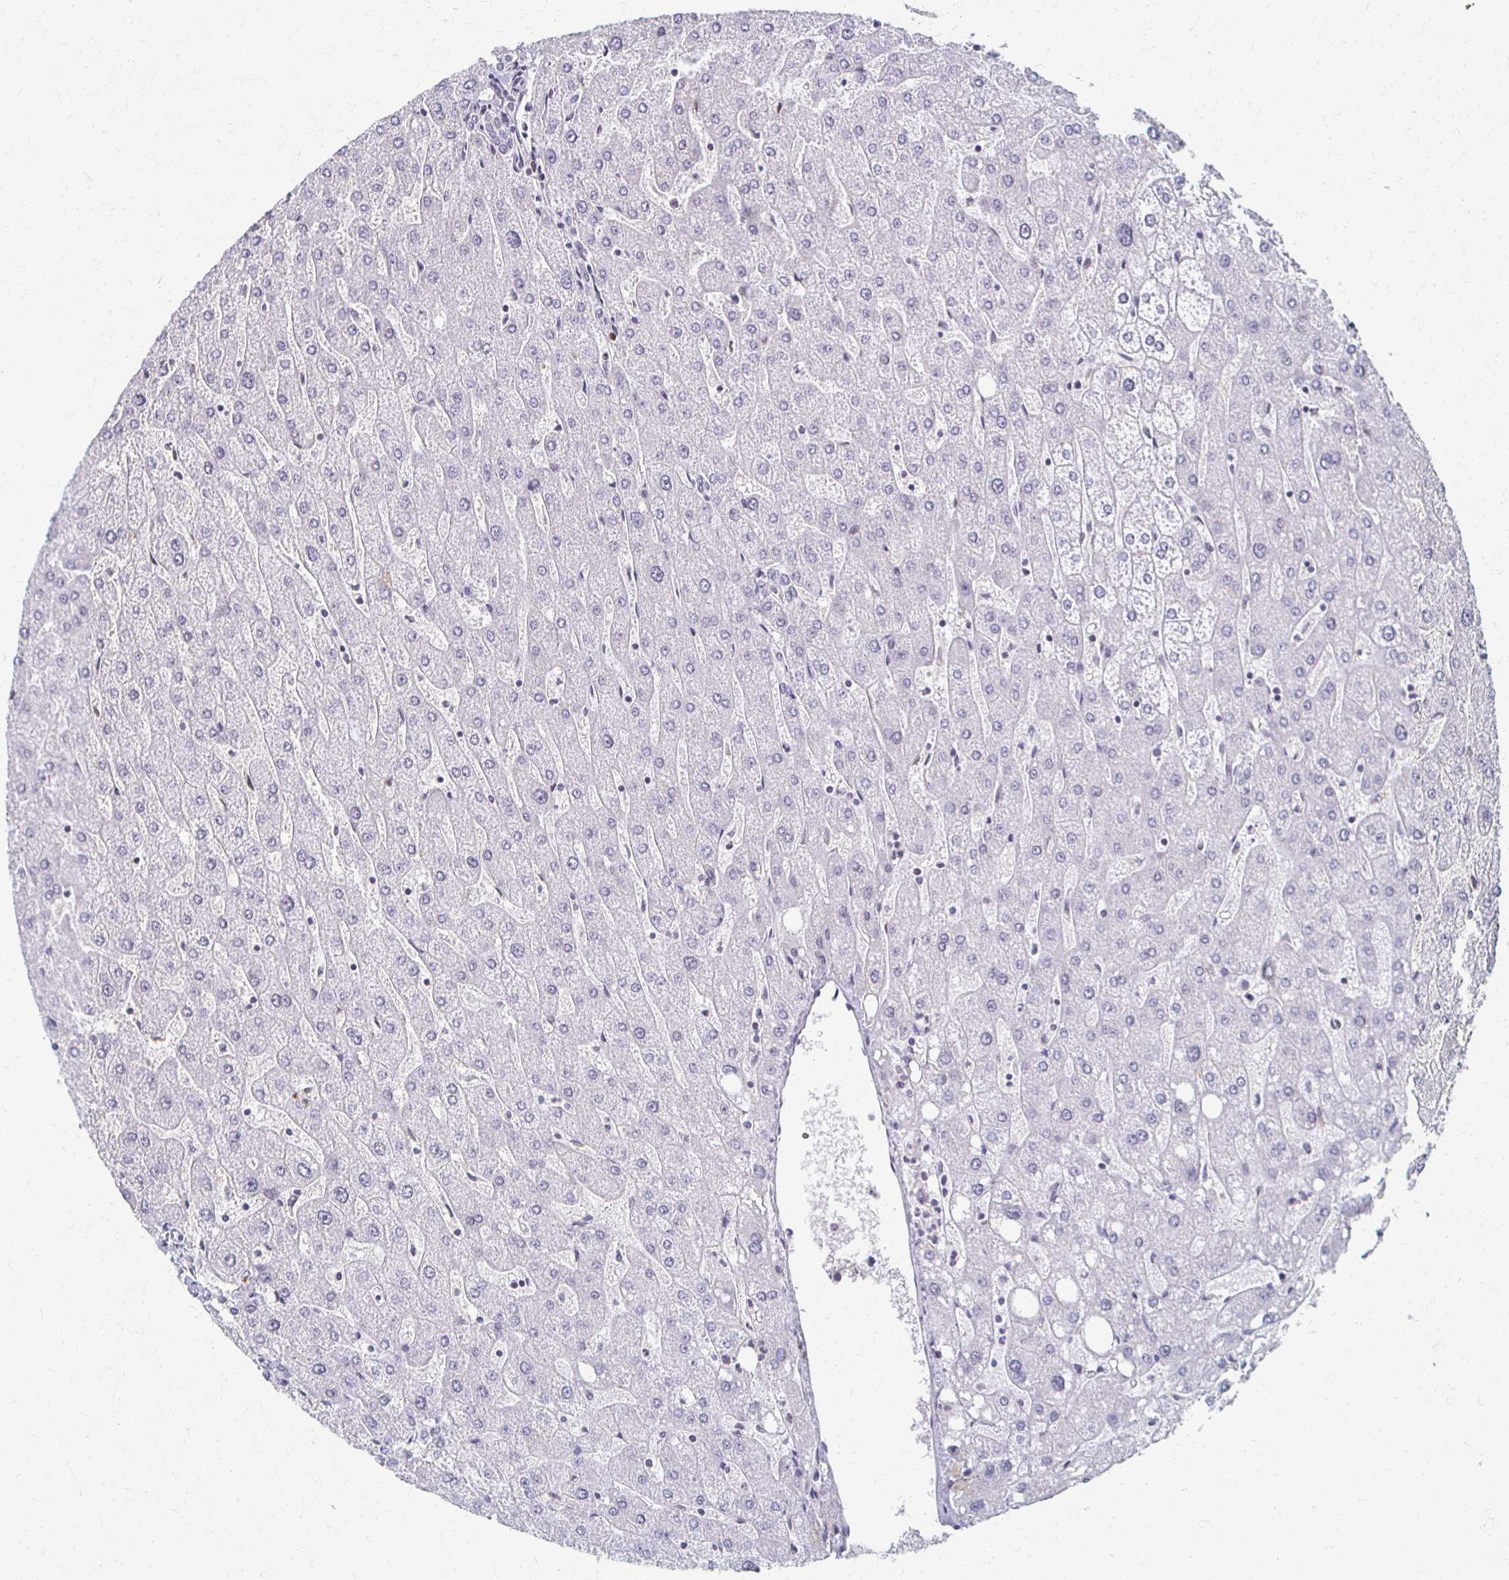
{"staining": {"intensity": "negative", "quantity": "none", "location": "none"}, "tissue": "liver", "cell_type": "Cholangiocytes", "image_type": "normal", "snomed": [{"axis": "morphology", "description": "Normal tissue, NOS"}, {"axis": "topography", "description": "Liver"}], "caption": "Immunohistochemistry (IHC) micrograph of benign liver: liver stained with DAB shows no significant protein expression in cholangiocytes.", "gene": "DAB1", "patient": {"sex": "male", "age": 67}}